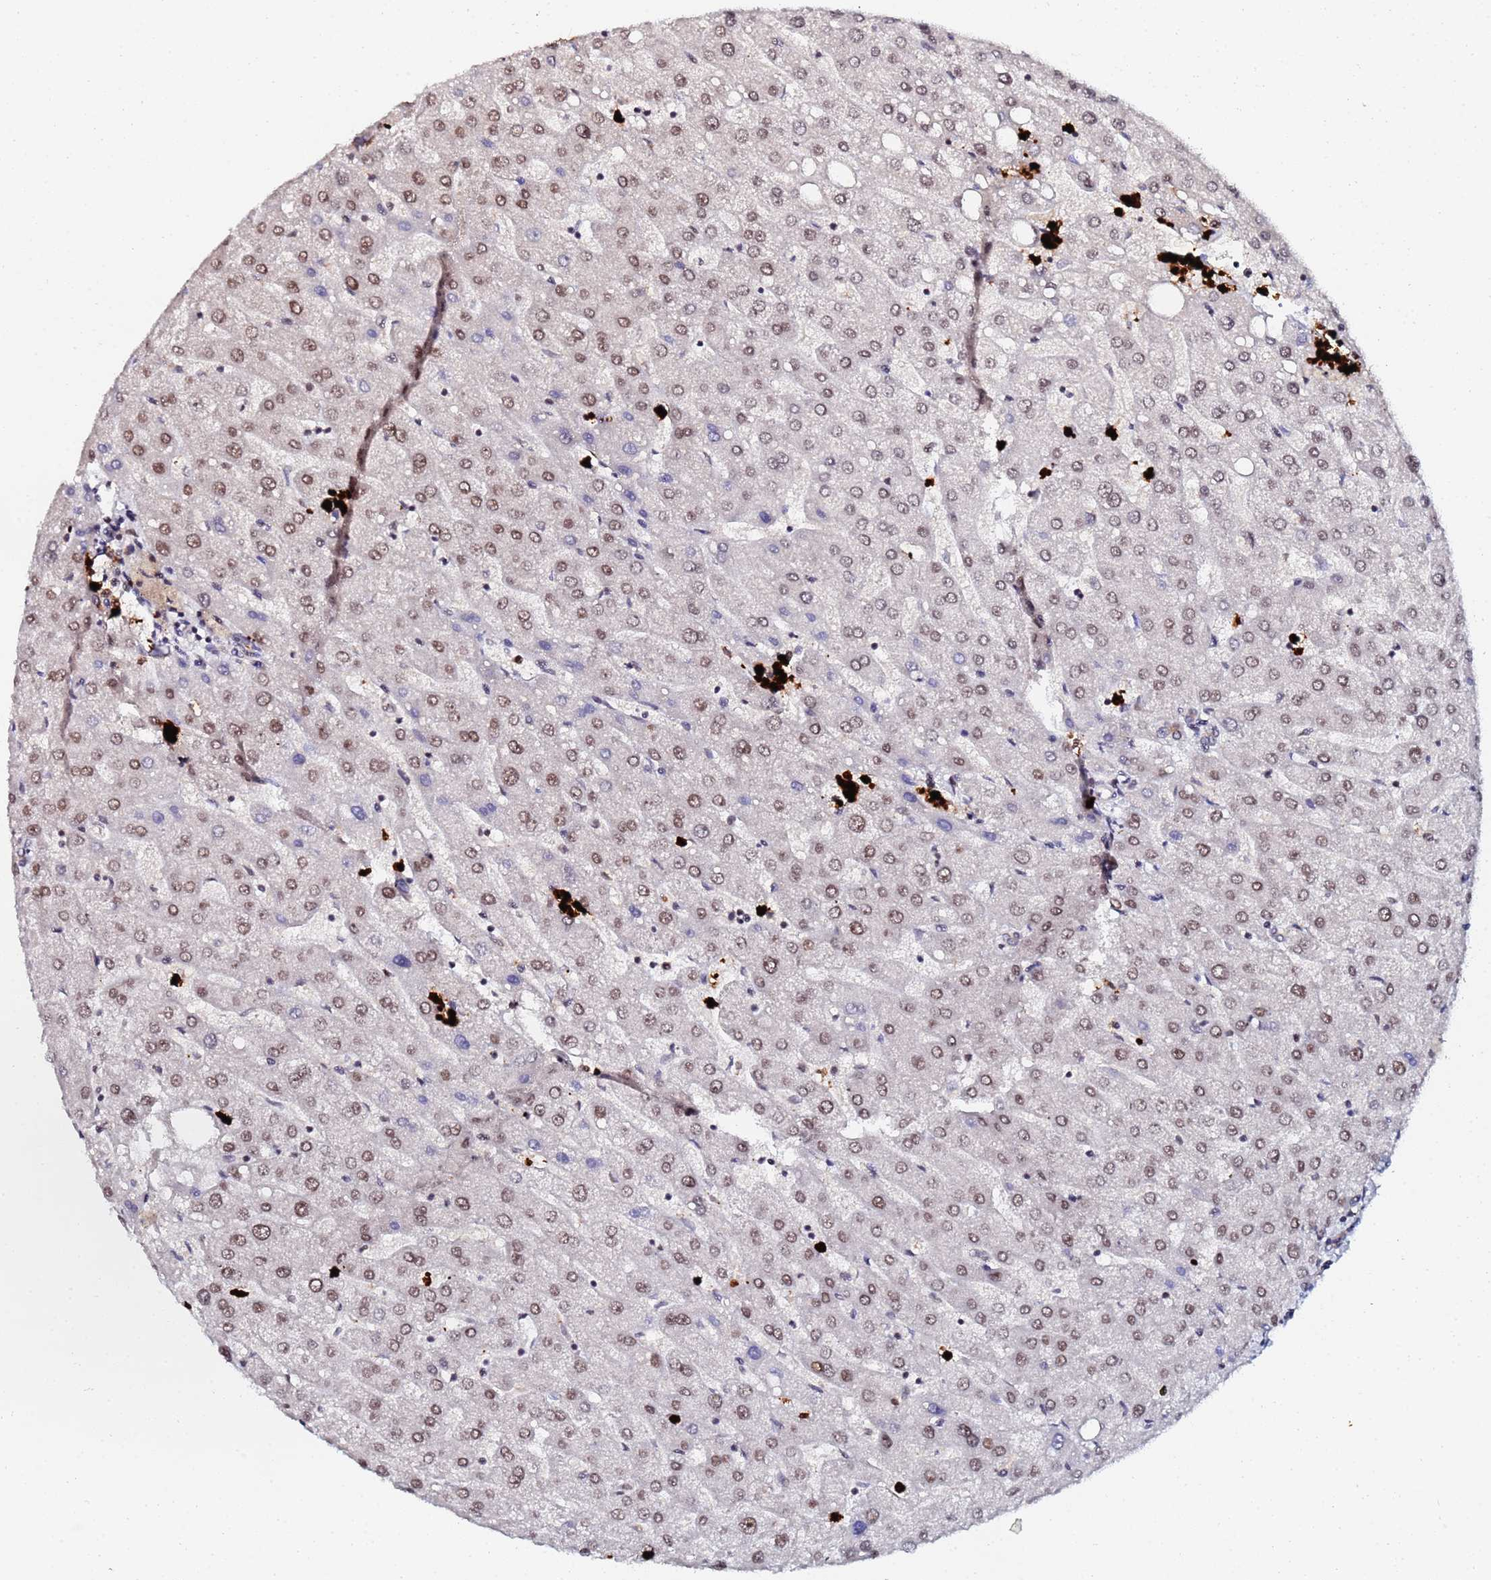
{"staining": {"intensity": "weak", "quantity": "25%-75%", "location": "cytoplasmic/membranous"}, "tissue": "liver", "cell_type": "Cholangiocytes", "image_type": "normal", "snomed": [{"axis": "morphology", "description": "Normal tissue, NOS"}, {"axis": "topography", "description": "Liver"}], "caption": "IHC photomicrograph of unremarkable liver stained for a protein (brown), which demonstrates low levels of weak cytoplasmic/membranous positivity in about 25%-75% of cholangiocytes.", "gene": "MTCL1", "patient": {"sex": "male", "age": 67}}